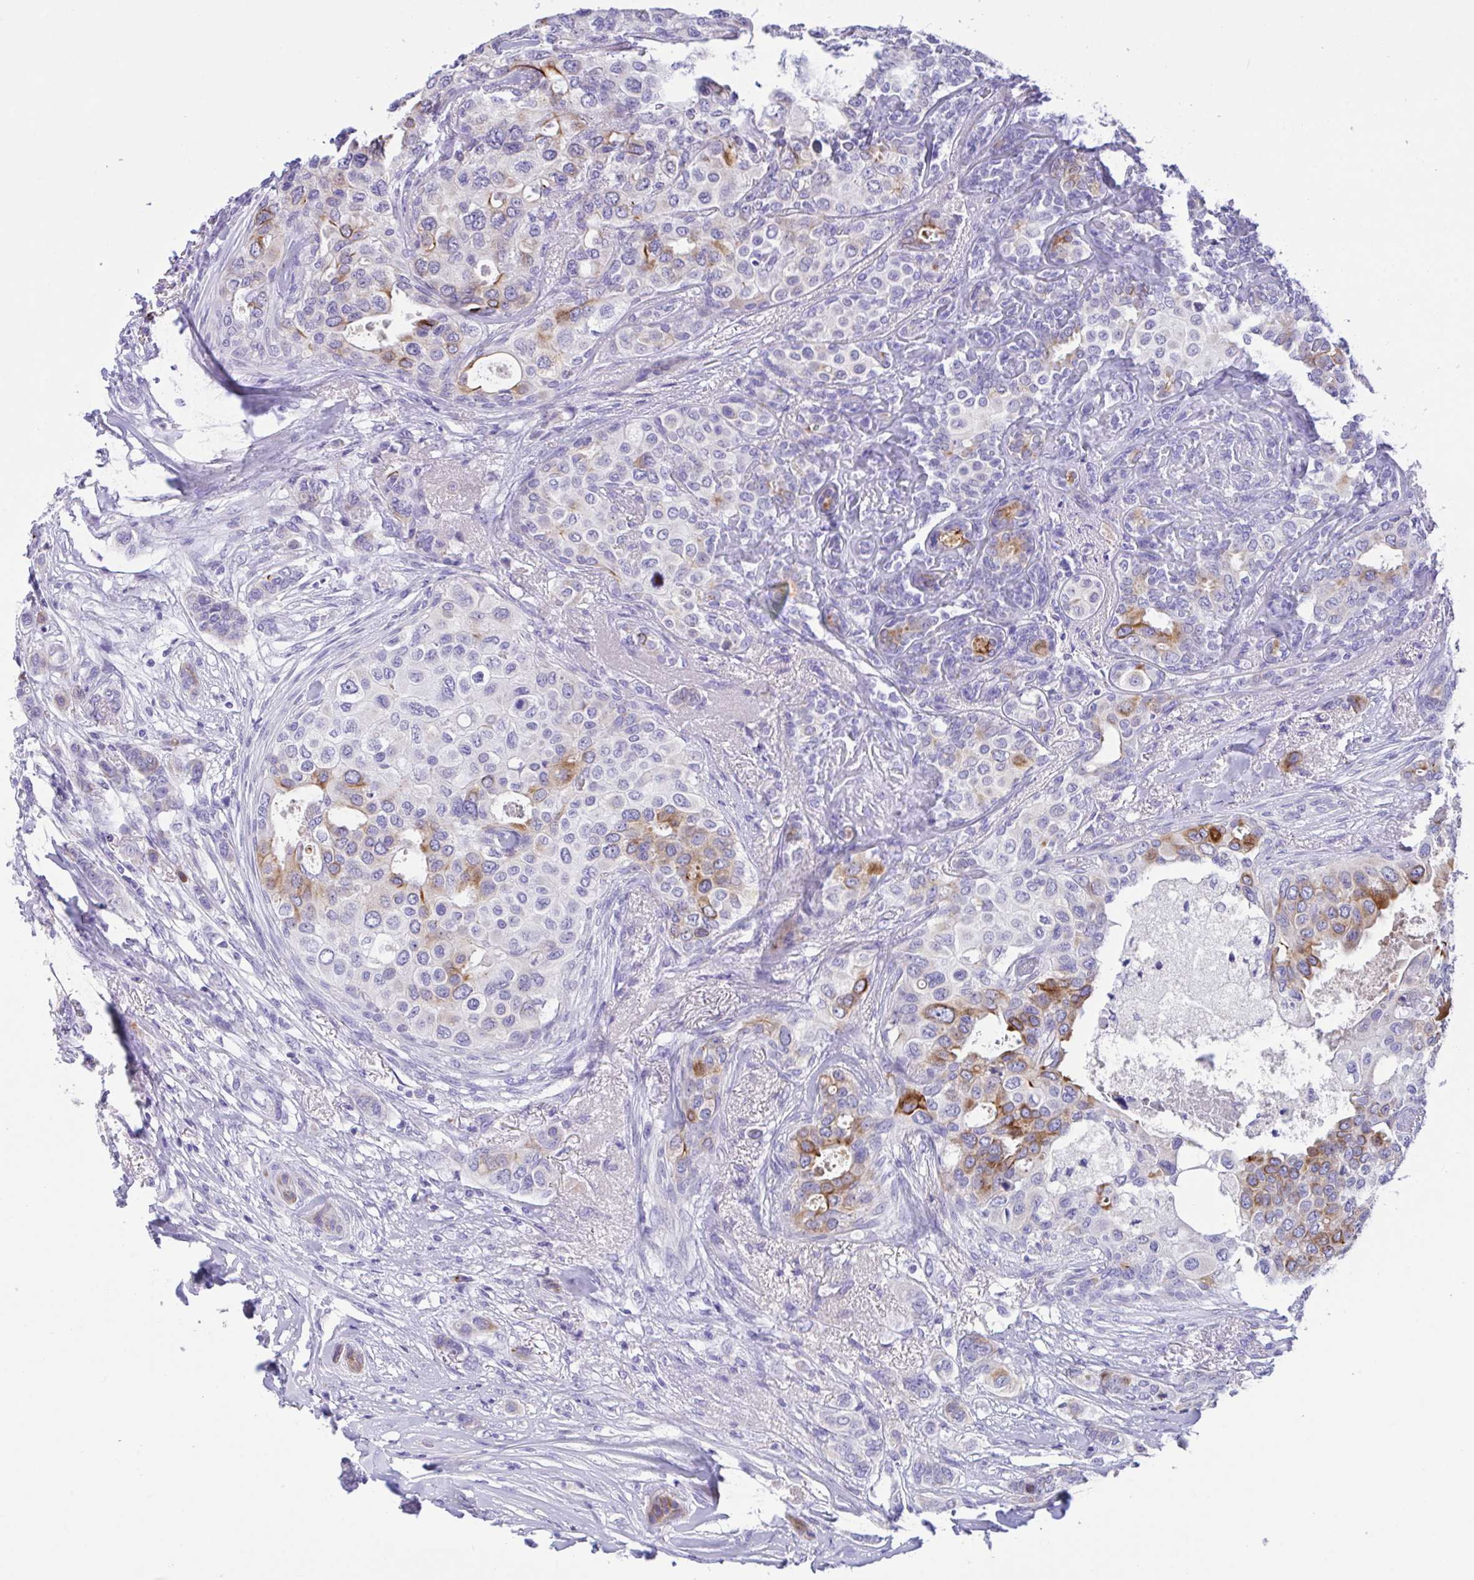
{"staining": {"intensity": "moderate", "quantity": "<25%", "location": "cytoplasmic/membranous"}, "tissue": "breast cancer", "cell_type": "Tumor cells", "image_type": "cancer", "snomed": [{"axis": "morphology", "description": "Lobular carcinoma"}, {"axis": "topography", "description": "Breast"}], "caption": "High-power microscopy captured an IHC micrograph of breast cancer, revealing moderate cytoplasmic/membranous expression in approximately <25% of tumor cells.", "gene": "FBXL20", "patient": {"sex": "female", "age": 51}}